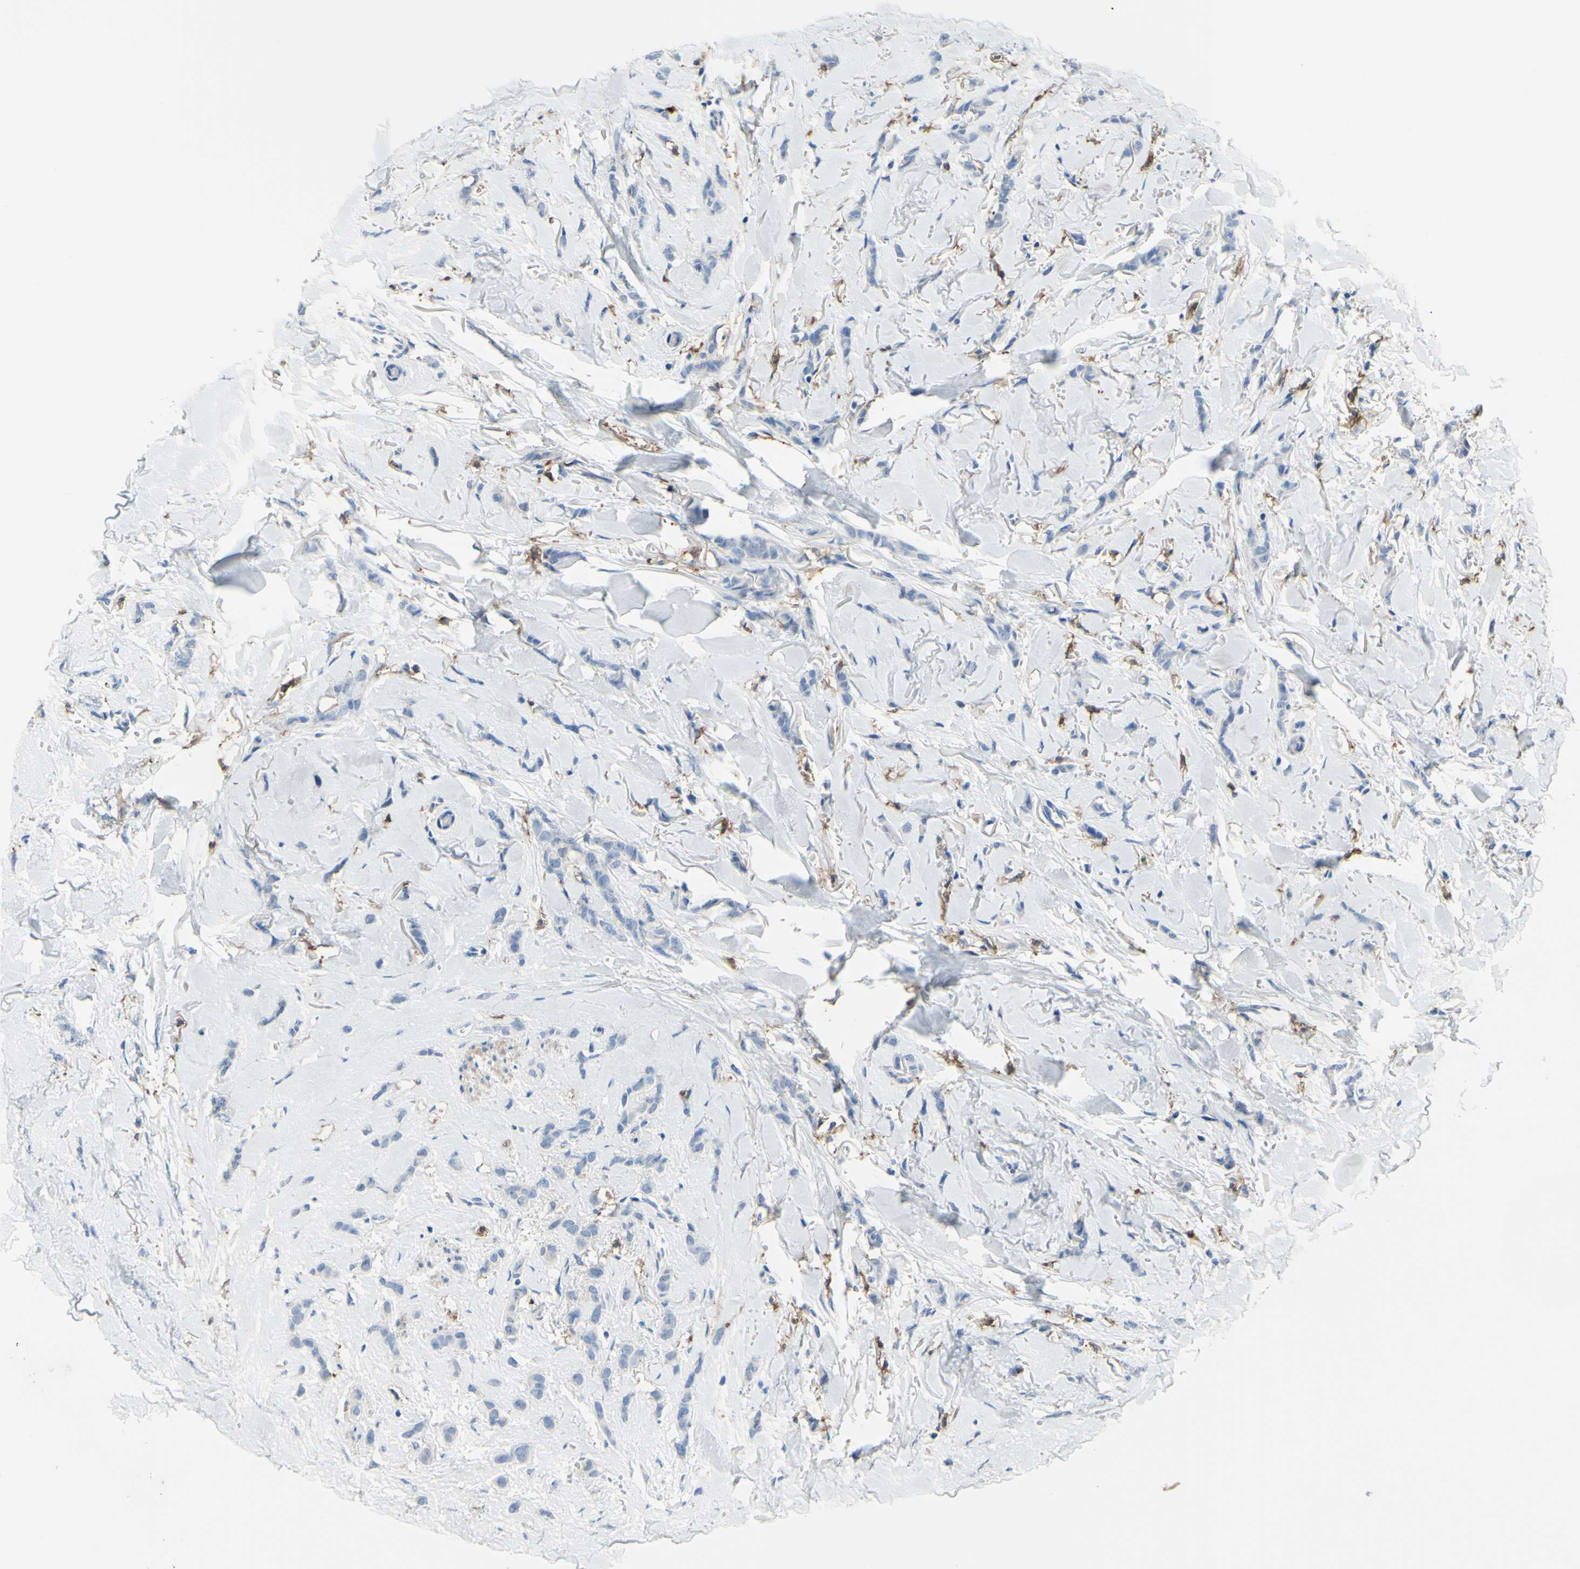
{"staining": {"intensity": "negative", "quantity": "none", "location": "none"}, "tissue": "breast cancer", "cell_type": "Tumor cells", "image_type": "cancer", "snomed": [{"axis": "morphology", "description": "Lobular carcinoma"}, {"axis": "topography", "description": "Skin"}, {"axis": "topography", "description": "Breast"}], "caption": "Immunohistochemistry (IHC) micrograph of human breast cancer (lobular carcinoma) stained for a protein (brown), which displays no staining in tumor cells.", "gene": "FCGR2A", "patient": {"sex": "female", "age": 46}}